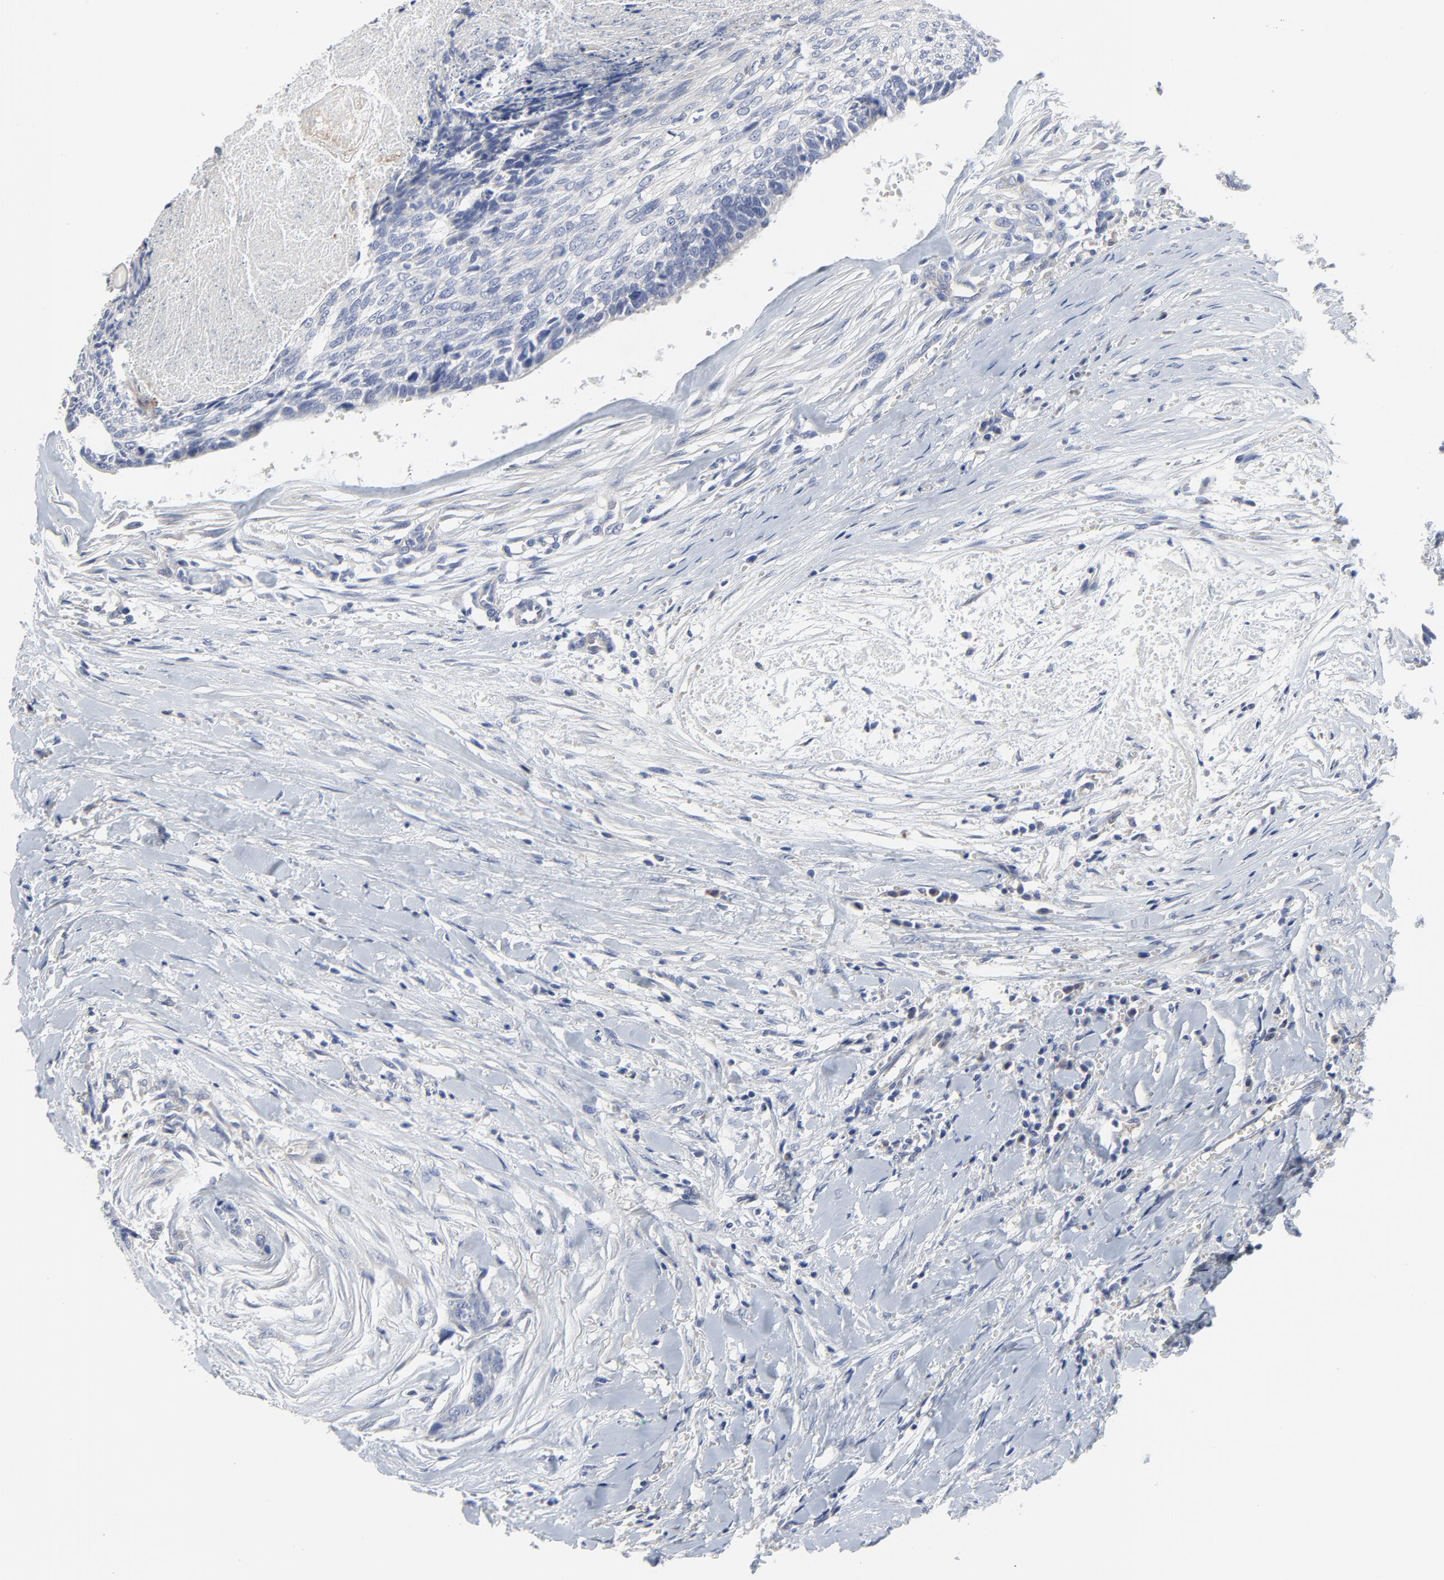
{"staining": {"intensity": "negative", "quantity": "none", "location": "none"}, "tissue": "head and neck cancer", "cell_type": "Tumor cells", "image_type": "cancer", "snomed": [{"axis": "morphology", "description": "Squamous cell carcinoma, NOS"}, {"axis": "topography", "description": "Salivary gland"}, {"axis": "topography", "description": "Head-Neck"}], "caption": "Tumor cells are negative for brown protein staining in head and neck squamous cell carcinoma.", "gene": "DHRSX", "patient": {"sex": "male", "age": 70}}